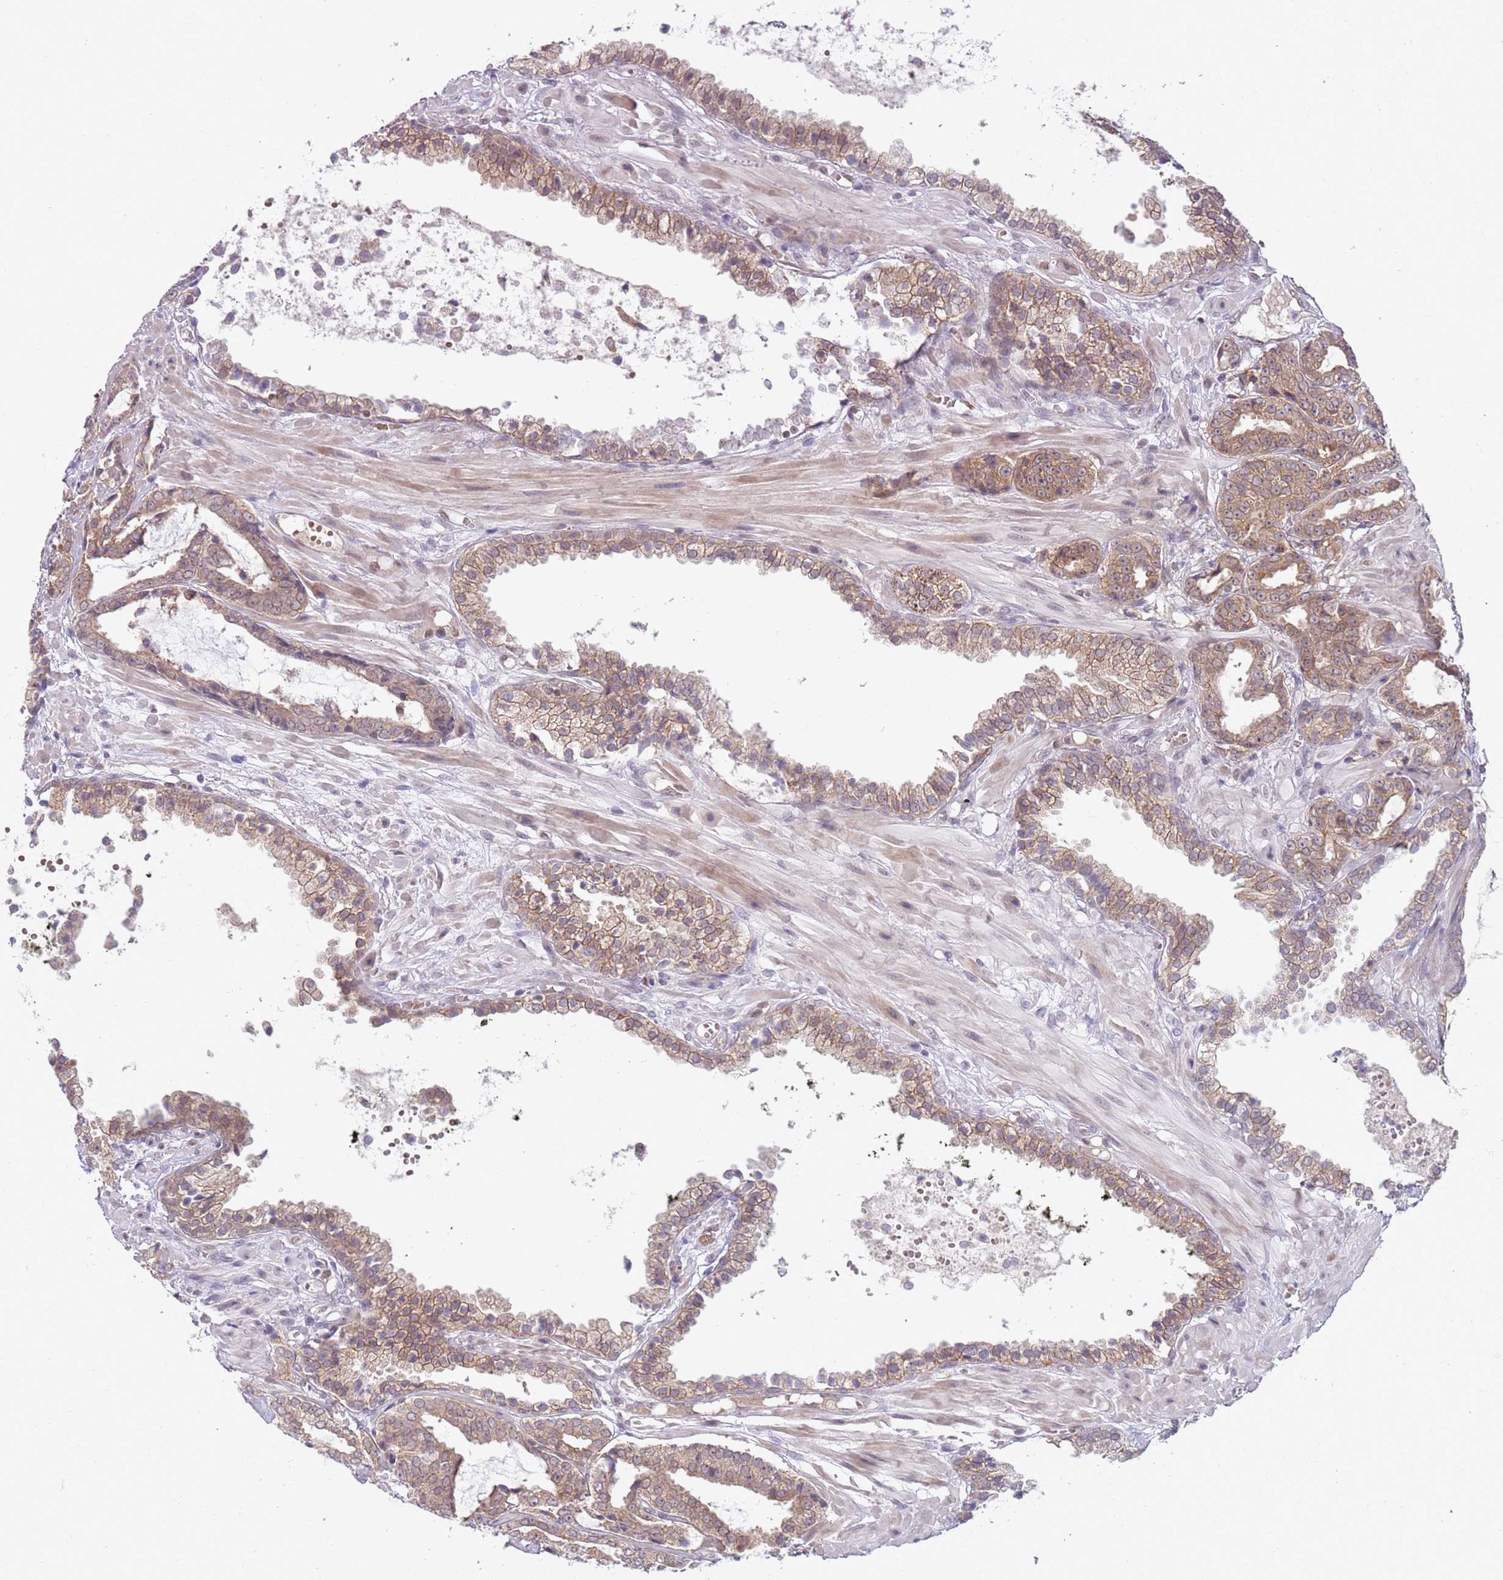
{"staining": {"intensity": "moderate", "quantity": ">75%", "location": "cytoplasmic/membranous"}, "tissue": "prostate cancer", "cell_type": "Tumor cells", "image_type": "cancer", "snomed": [{"axis": "morphology", "description": "Adenocarcinoma, High grade"}, {"axis": "topography", "description": "Prostate"}], "caption": "Protein staining of prostate cancer tissue demonstrates moderate cytoplasmic/membranous staining in approximately >75% of tumor cells.", "gene": "TM2D1", "patient": {"sex": "male", "age": 71}}